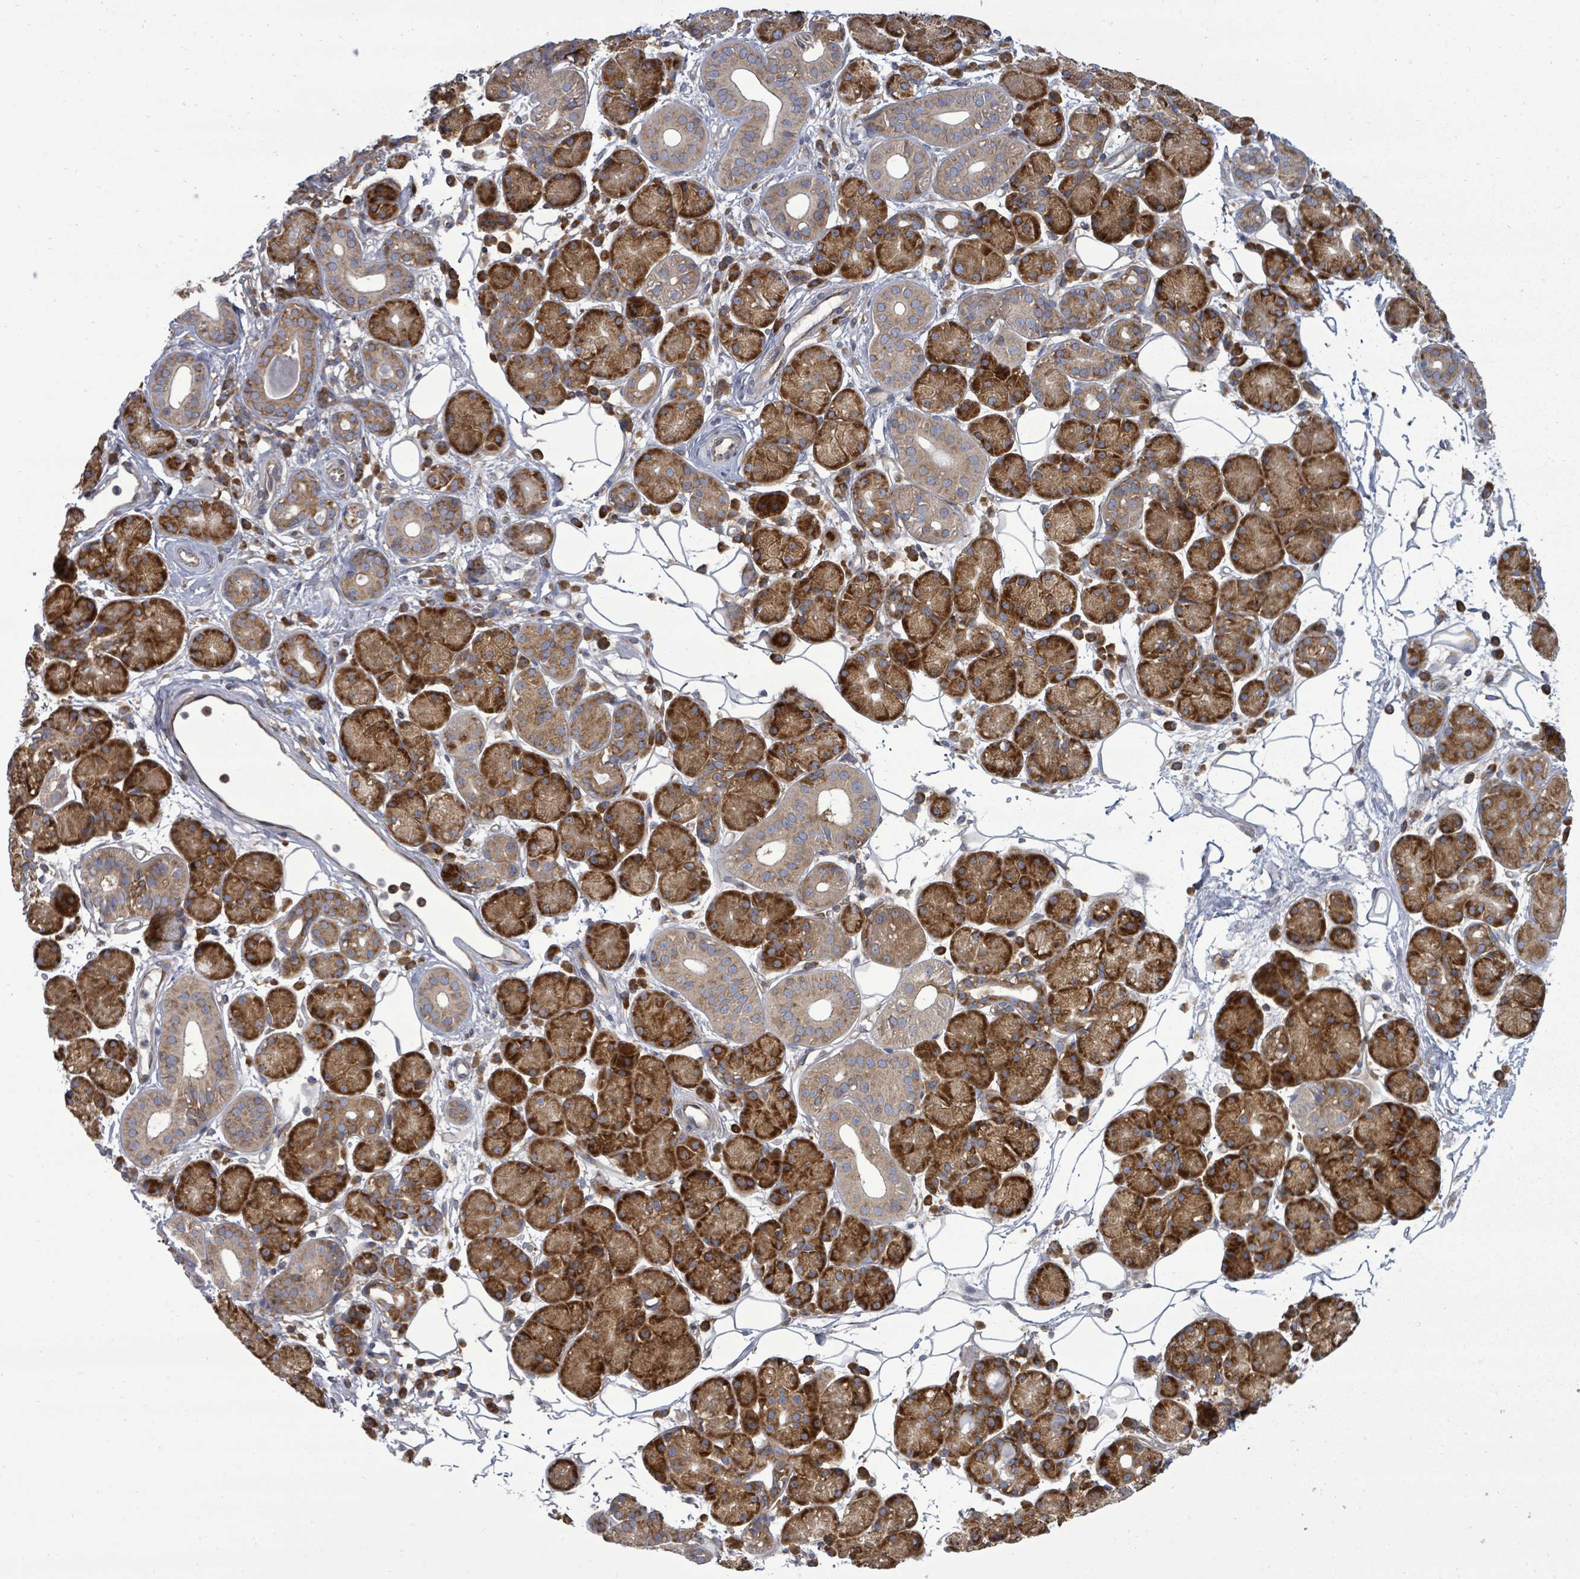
{"staining": {"intensity": "strong", "quantity": "25%-75%", "location": "cytoplasmic/membranous"}, "tissue": "salivary gland", "cell_type": "Glandular cells", "image_type": "normal", "snomed": [{"axis": "morphology", "description": "Squamous cell carcinoma, NOS"}, {"axis": "topography", "description": "Skin"}, {"axis": "topography", "description": "Head-Neck"}], "caption": "Salivary gland stained with DAB (3,3'-diaminobenzidine) immunohistochemistry (IHC) displays high levels of strong cytoplasmic/membranous staining in approximately 25%-75% of glandular cells.", "gene": "EIF3CL", "patient": {"sex": "male", "age": 80}}